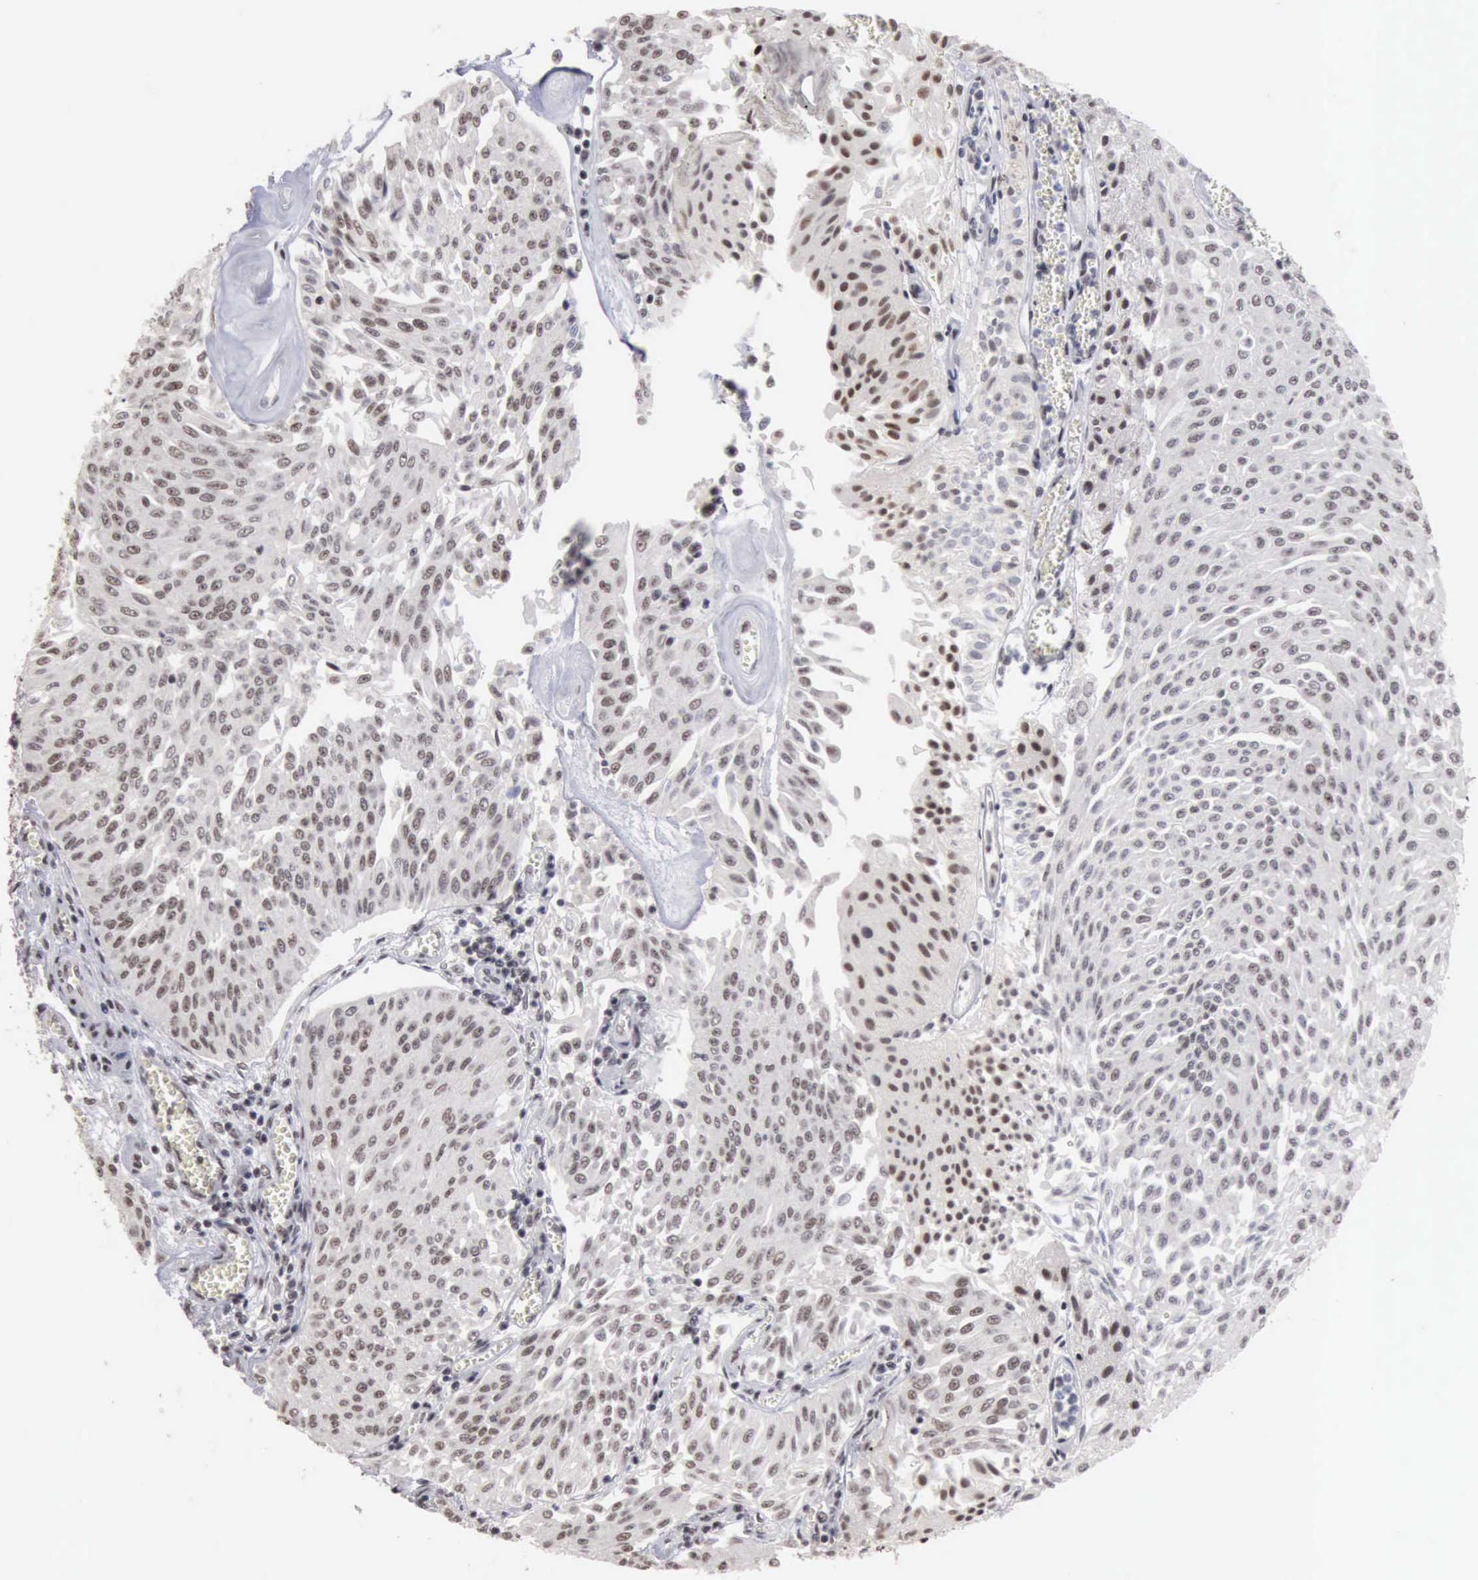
{"staining": {"intensity": "moderate", "quantity": "25%-75%", "location": "nuclear"}, "tissue": "urothelial cancer", "cell_type": "Tumor cells", "image_type": "cancer", "snomed": [{"axis": "morphology", "description": "Urothelial carcinoma, Low grade"}, {"axis": "topography", "description": "Urinary bladder"}], "caption": "Low-grade urothelial carcinoma was stained to show a protein in brown. There is medium levels of moderate nuclear expression in about 25%-75% of tumor cells. (IHC, brightfield microscopy, high magnification).", "gene": "TAF1", "patient": {"sex": "male", "age": 86}}